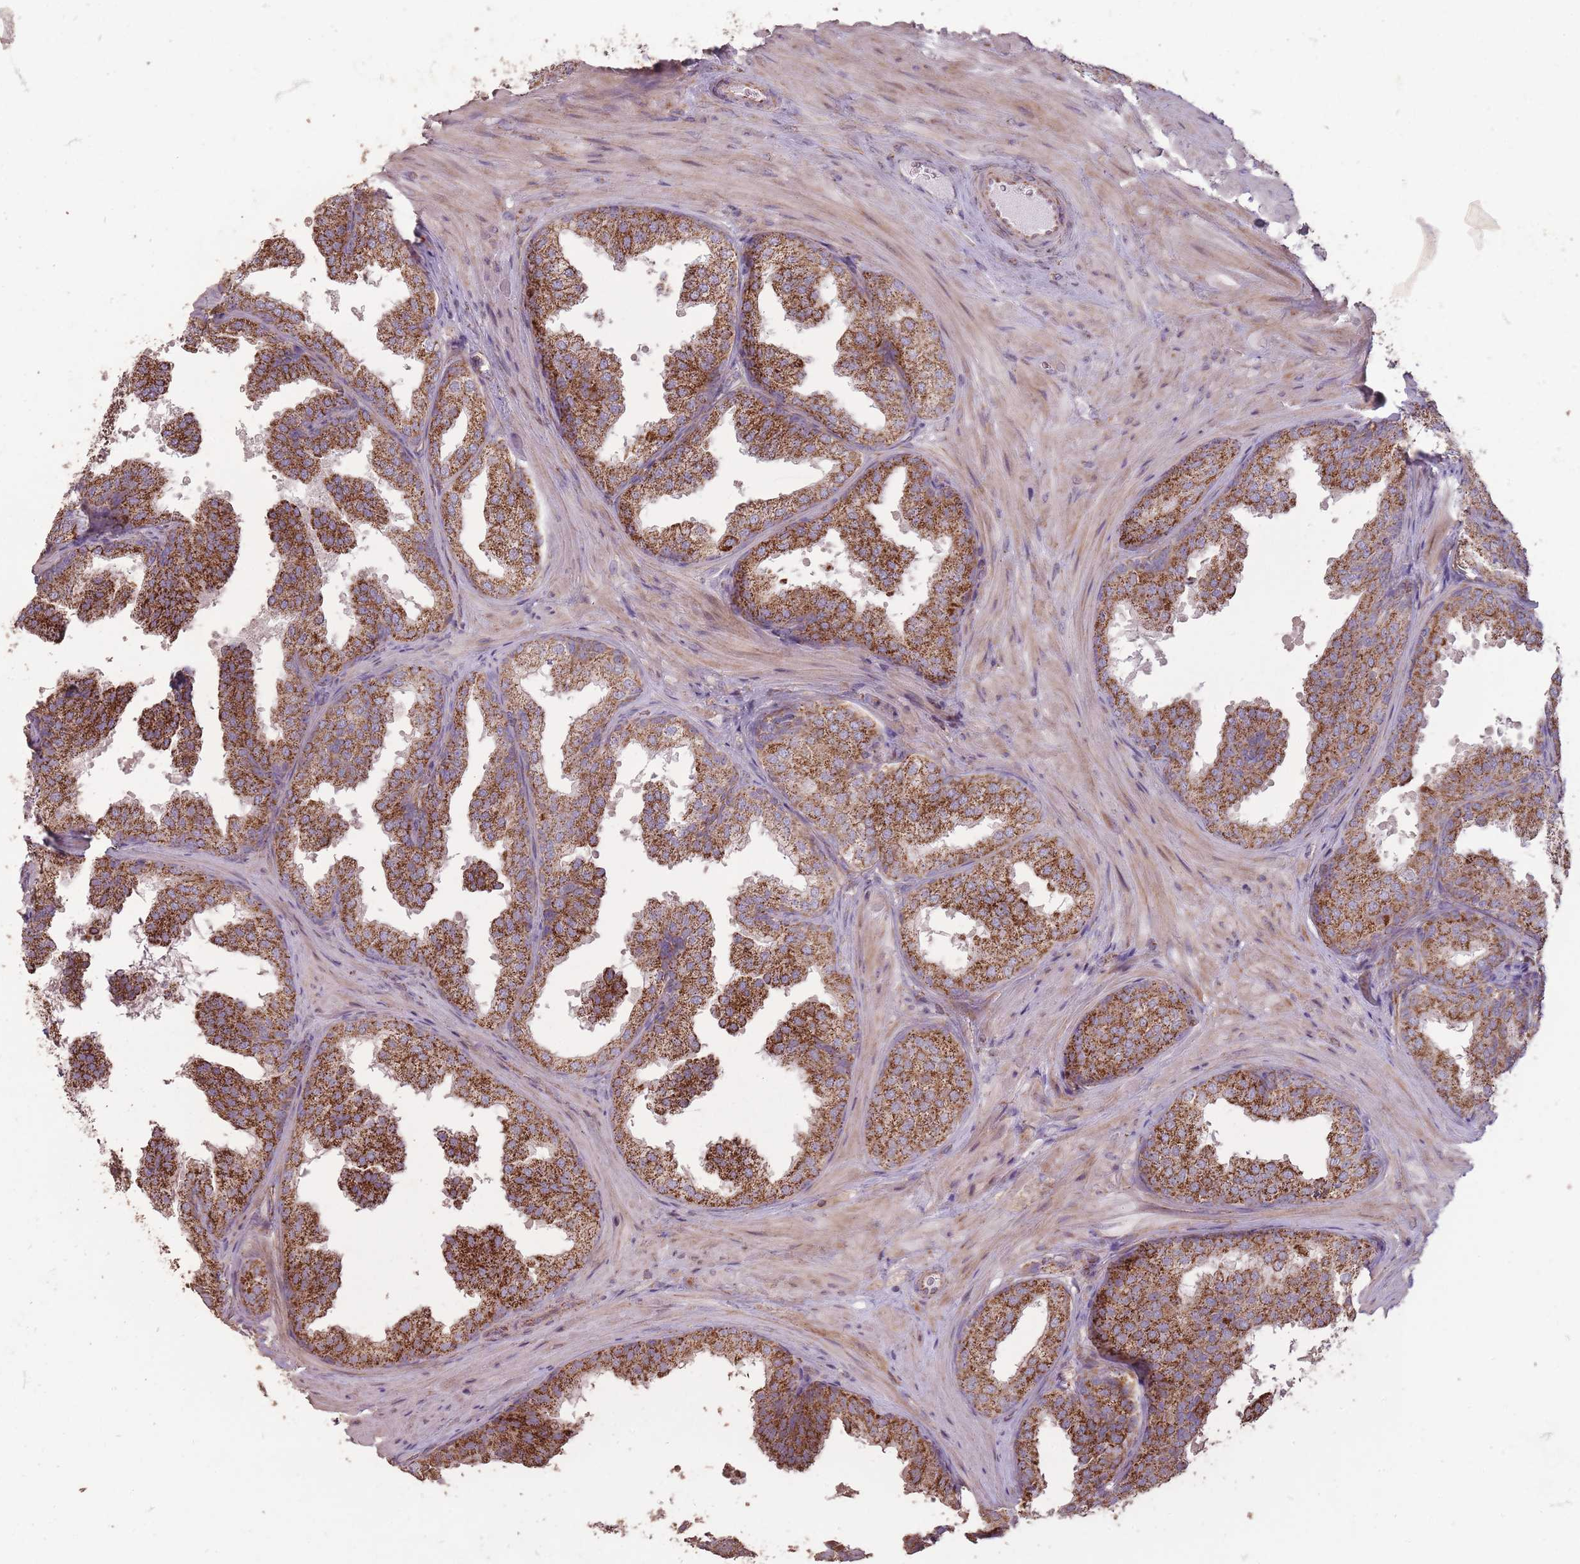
{"staining": {"intensity": "strong", "quantity": ">75%", "location": "cytoplasmic/membranous"}, "tissue": "prostate", "cell_type": "Glandular cells", "image_type": "normal", "snomed": [{"axis": "morphology", "description": "Normal tissue, NOS"}, {"axis": "topography", "description": "Prostate"}], "caption": "Protein analysis of normal prostate shows strong cytoplasmic/membranous expression in about >75% of glandular cells. Ihc stains the protein of interest in brown and the nuclei are stained blue.", "gene": "CNOT8", "patient": {"sex": "male", "age": 37}}